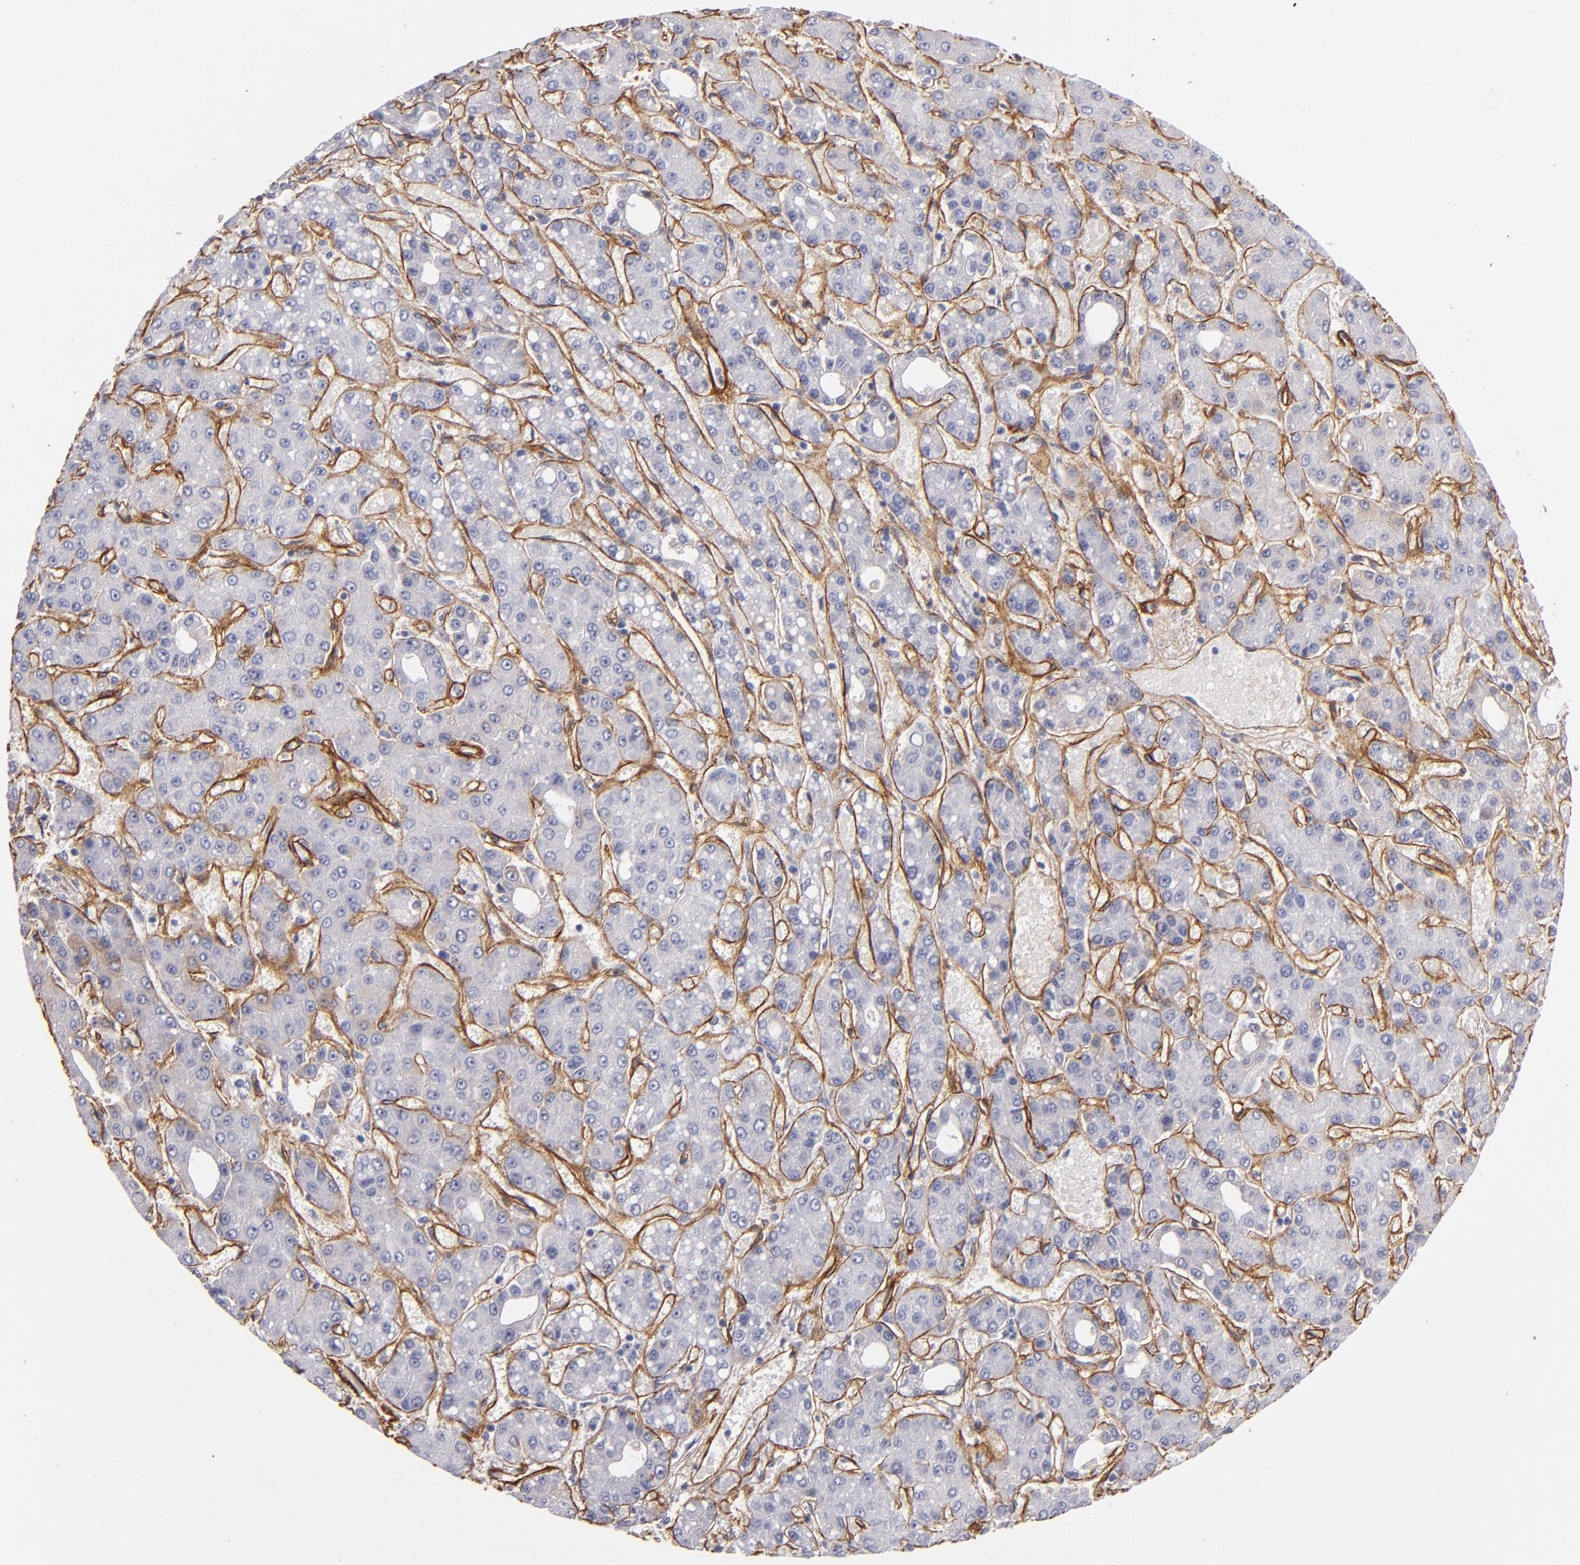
{"staining": {"intensity": "weak", "quantity": "<25%", "location": "cytoplasmic/membranous"}, "tissue": "liver cancer", "cell_type": "Tumor cells", "image_type": "cancer", "snomed": [{"axis": "morphology", "description": "Carcinoma, Hepatocellular, NOS"}, {"axis": "topography", "description": "Liver"}], "caption": "This is an IHC micrograph of liver cancer. There is no staining in tumor cells.", "gene": "LAMC1", "patient": {"sex": "male", "age": 69}}